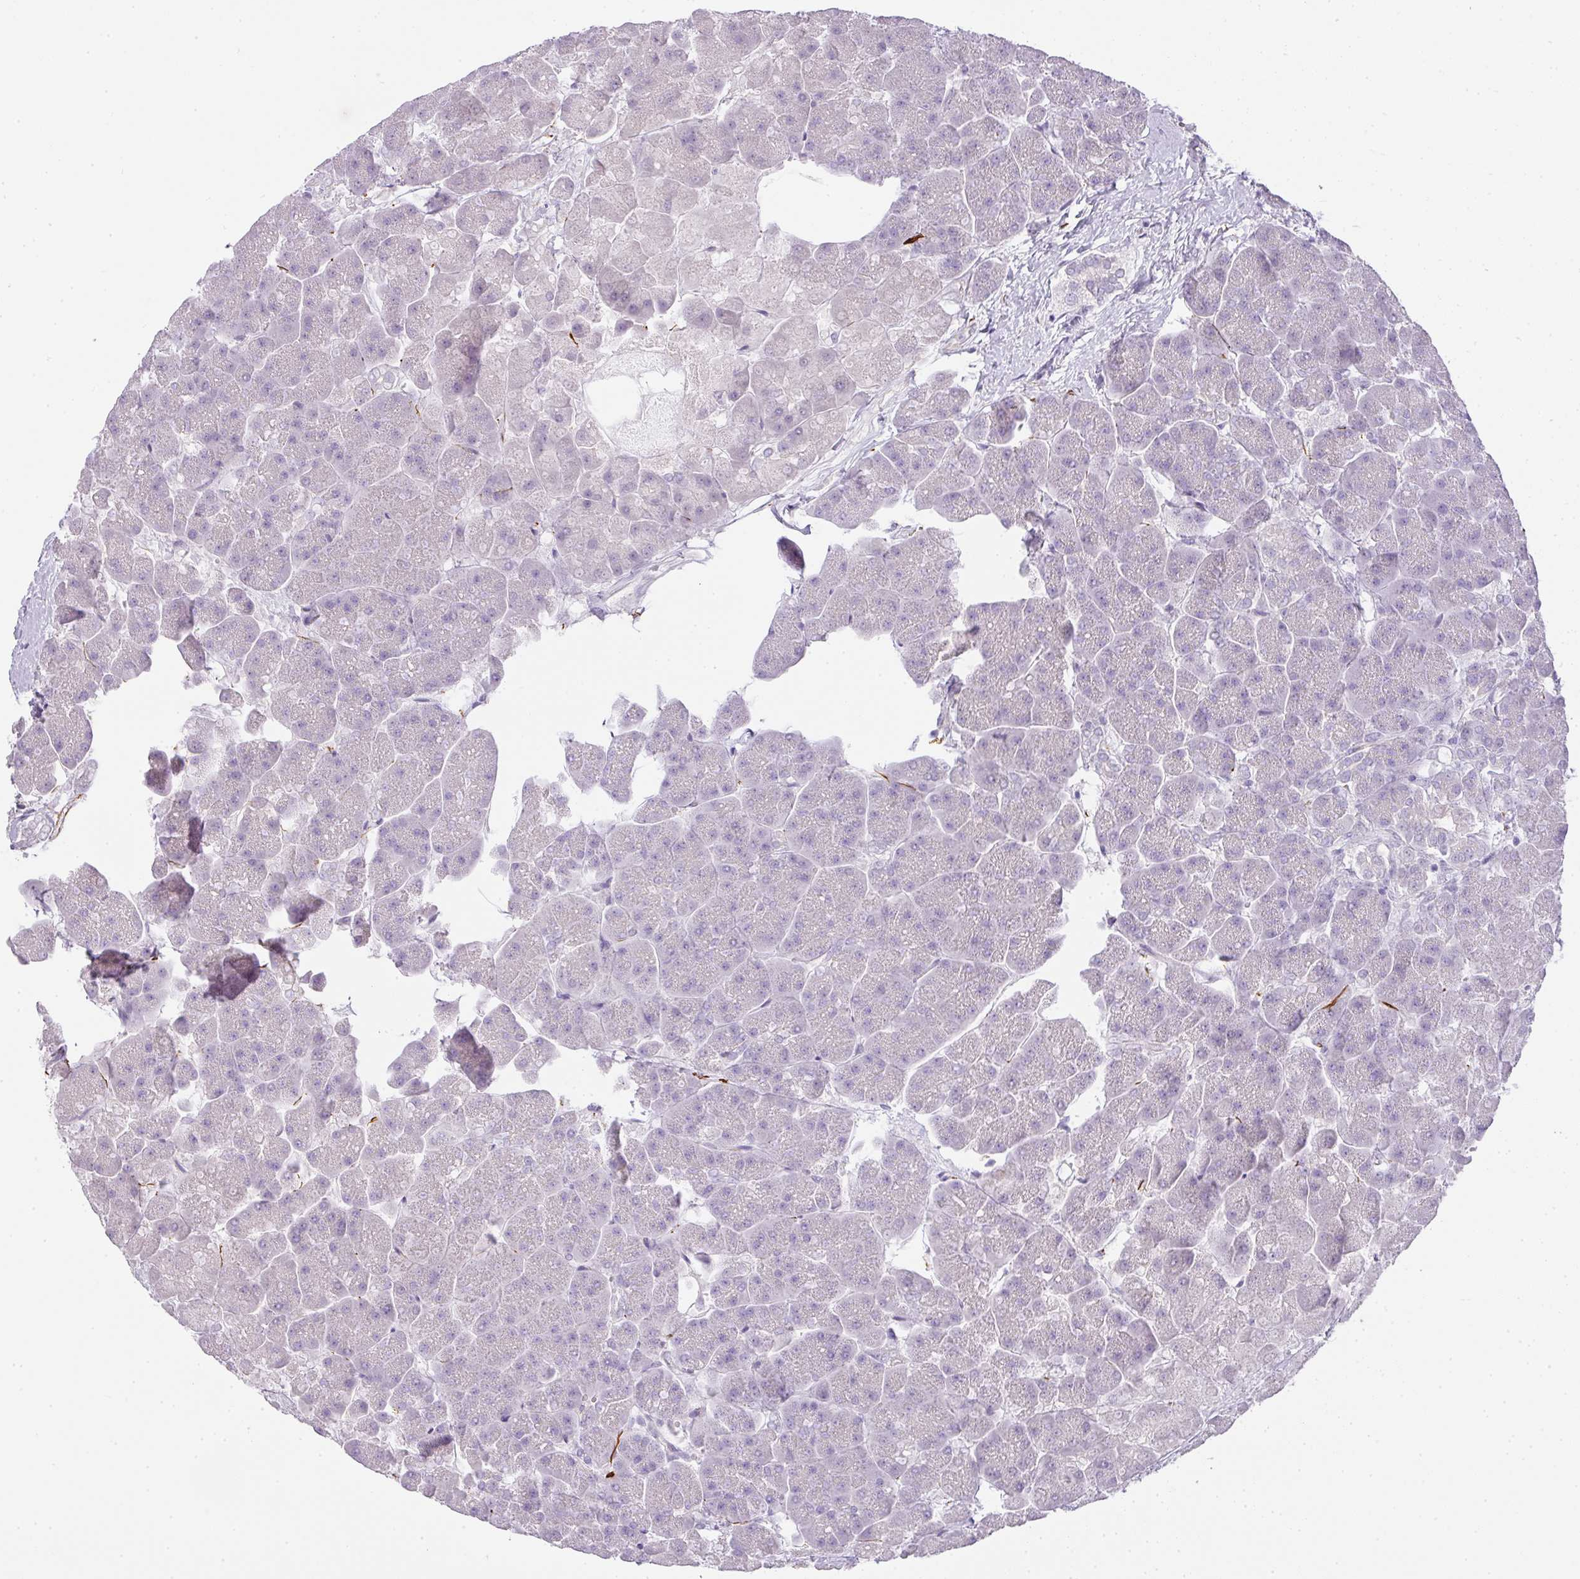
{"staining": {"intensity": "negative", "quantity": "none", "location": "none"}, "tissue": "pancreas", "cell_type": "Exocrine glandular cells", "image_type": "normal", "snomed": [{"axis": "morphology", "description": "Normal tissue, NOS"}, {"axis": "topography", "description": "Pancreas"}, {"axis": "topography", "description": "Peripheral nerve tissue"}], "caption": "Exocrine glandular cells are negative for brown protein staining in normal pancreas. (Brightfield microscopy of DAB immunohistochemistry (IHC) at high magnification).", "gene": "RAX2", "patient": {"sex": "male", "age": 54}}